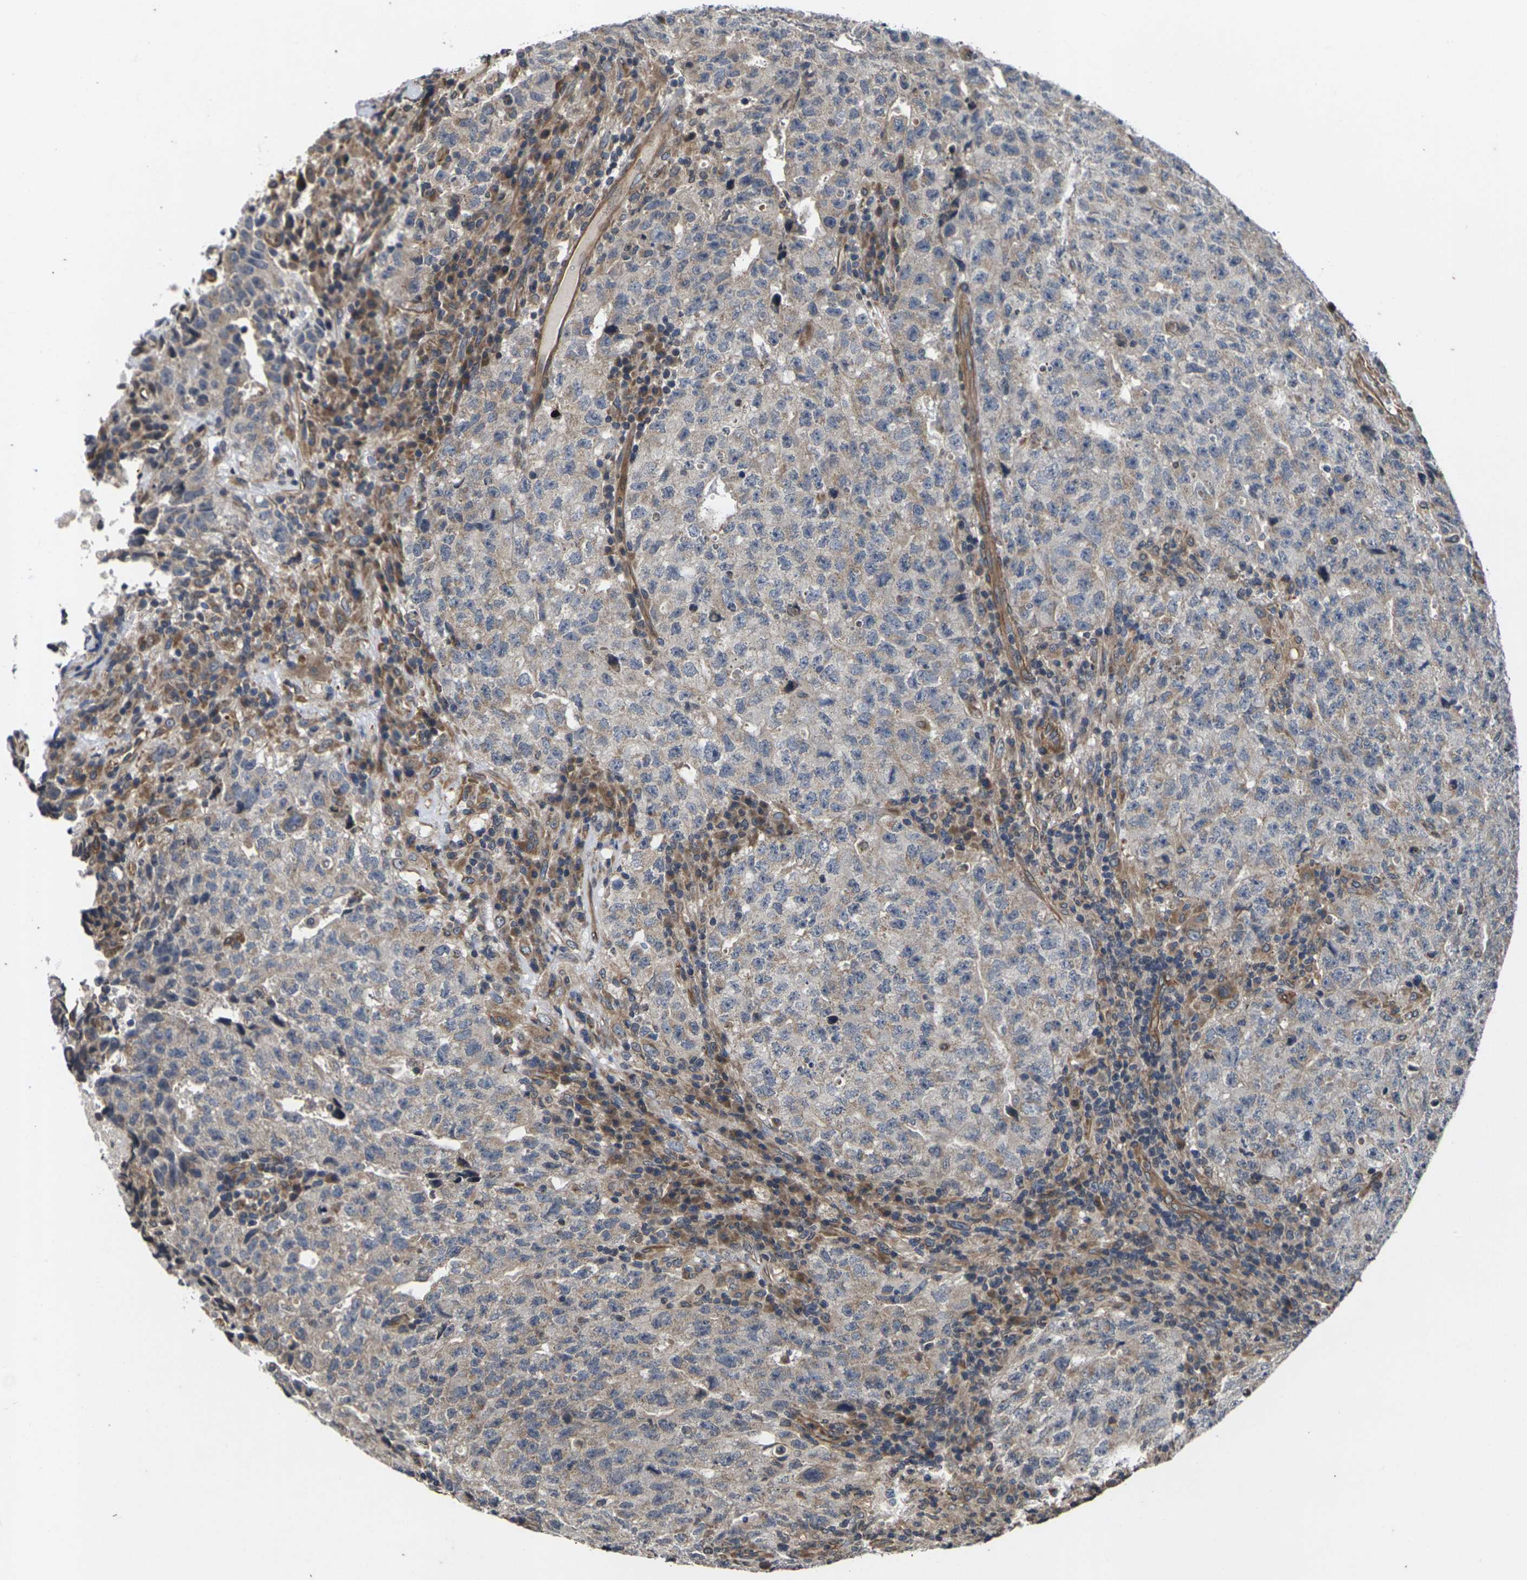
{"staining": {"intensity": "moderate", "quantity": ">75%", "location": "cytoplasmic/membranous"}, "tissue": "testis cancer", "cell_type": "Tumor cells", "image_type": "cancer", "snomed": [{"axis": "morphology", "description": "Necrosis, NOS"}, {"axis": "morphology", "description": "Carcinoma, Embryonal, NOS"}, {"axis": "topography", "description": "Testis"}], "caption": "Testis cancer stained with a protein marker demonstrates moderate staining in tumor cells.", "gene": "DKK2", "patient": {"sex": "male", "age": 19}}